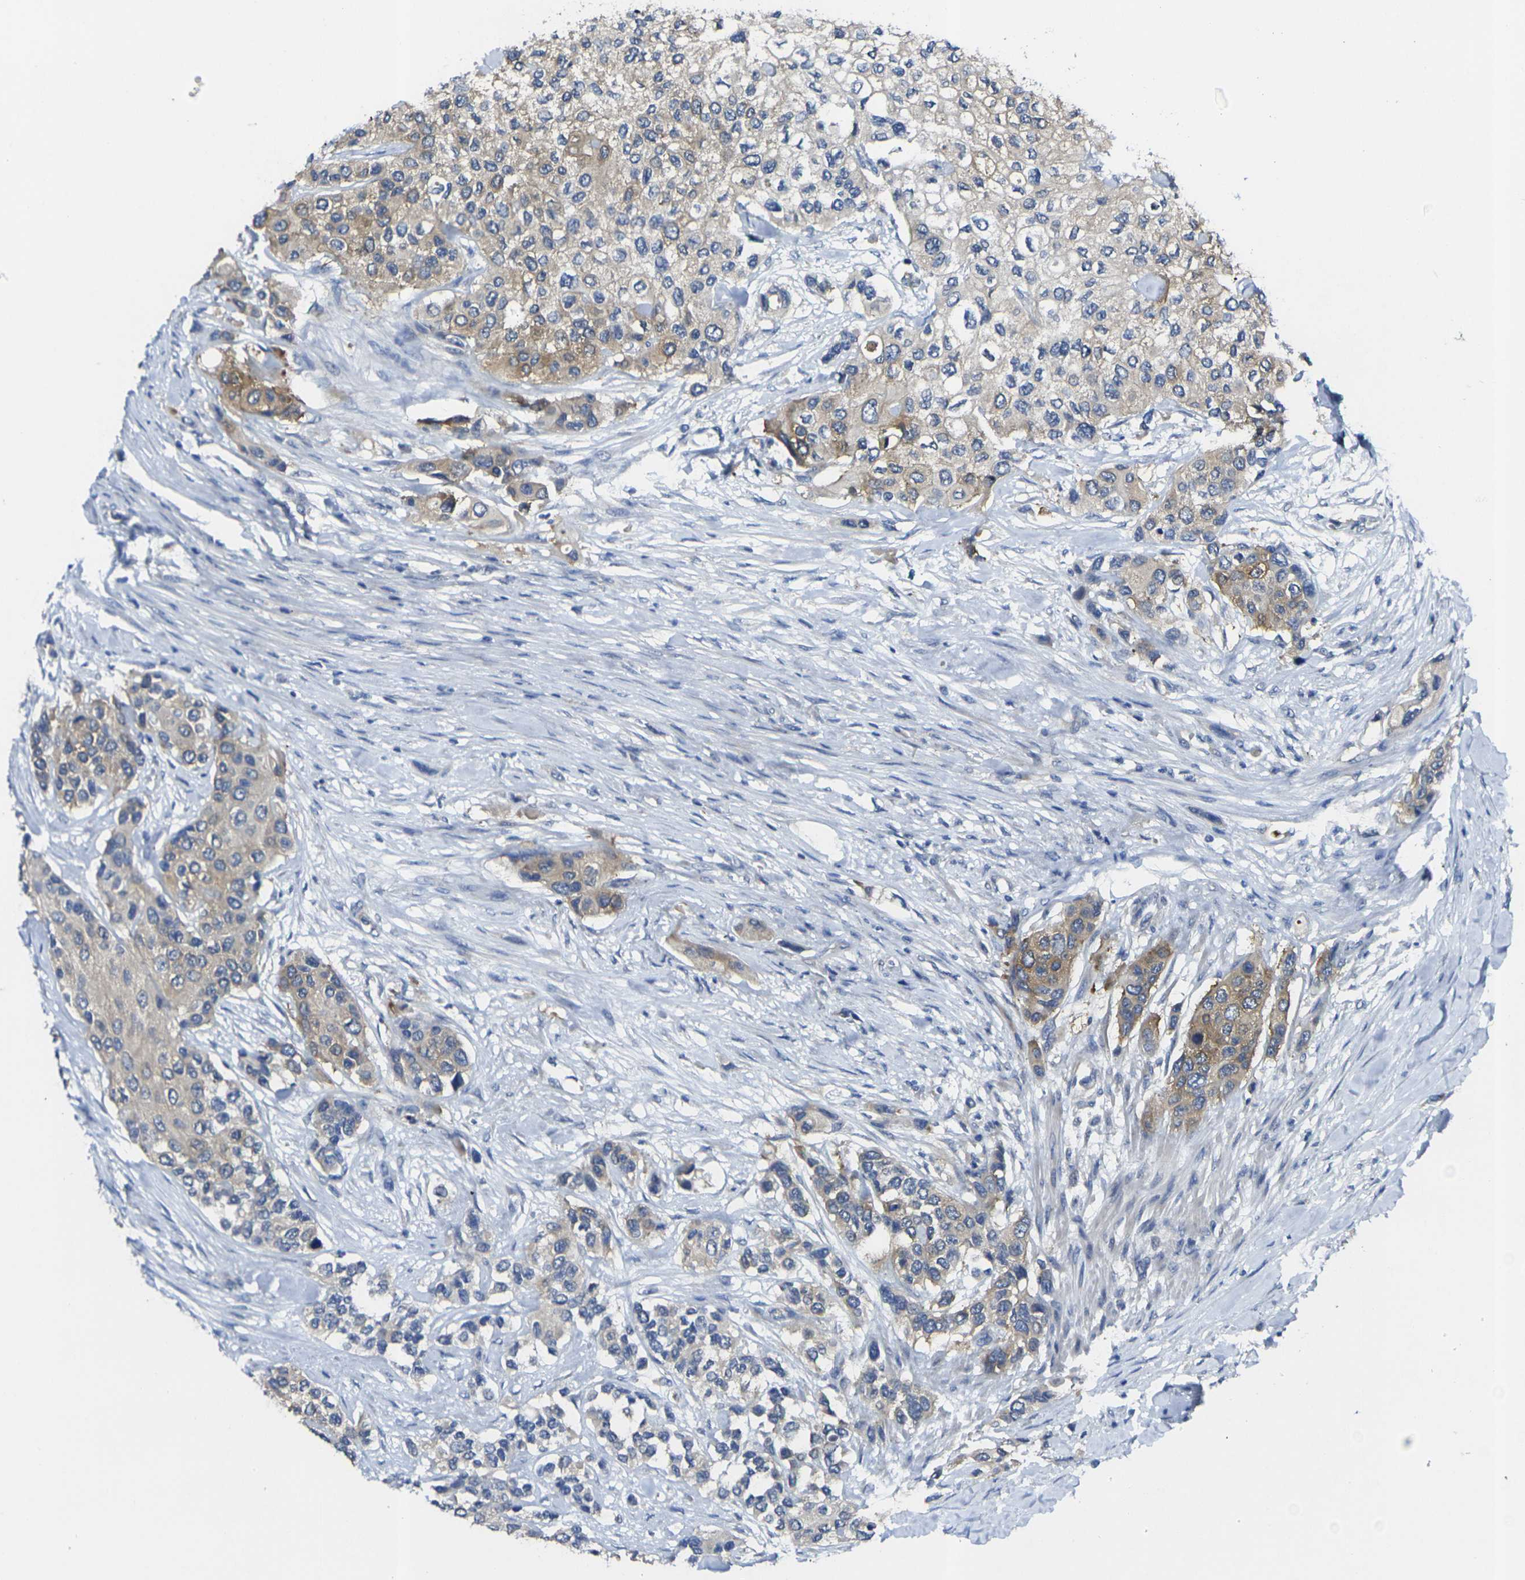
{"staining": {"intensity": "moderate", "quantity": ">75%", "location": "cytoplasmic/membranous"}, "tissue": "urothelial cancer", "cell_type": "Tumor cells", "image_type": "cancer", "snomed": [{"axis": "morphology", "description": "Urothelial carcinoma, High grade"}, {"axis": "topography", "description": "Urinary bladder"}], "caption": "DAB (3,3'-diaminobenzidine) immunohistochemical staining of urothelial cancer shows moderate cytoplasmic/membranous protein positivity in approximately >75% of tumor cells.", "gene": "GNA12", "patient": {"sex": "female", "age": 56}}